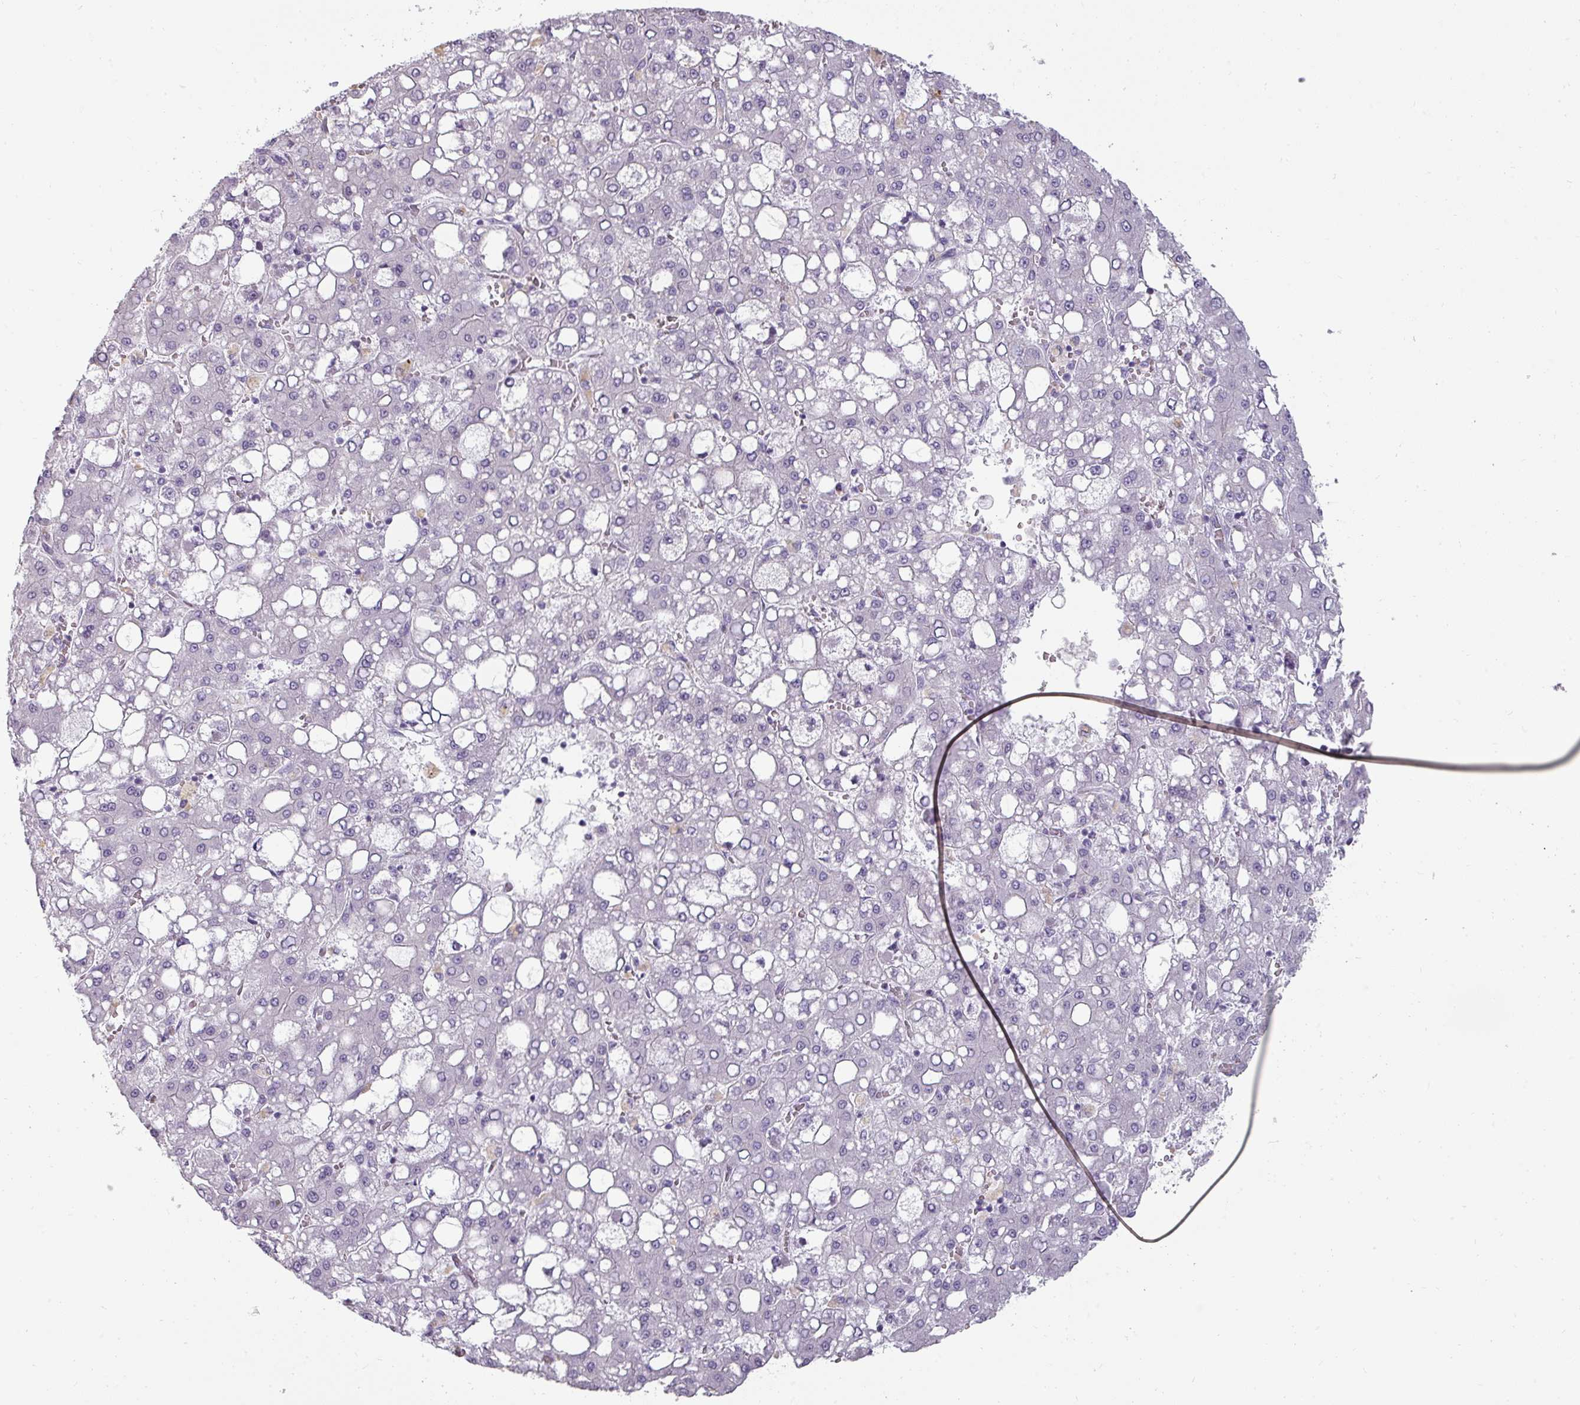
{"staining": {"intensity": "negative", "quantity": "none", "location": "none"}, "tissue": "liver cancer", "cell_type": "Tumor cells", "image_type": "cancer", "snomed": [{"axis": "morphology", "description": "Carcinoma, Hepatocellular, NOS"}, {"axis": "topography", "description": "Liver"}], "caption": "An immunohistochemistry (IHC) histopathology image of hepatocellular carcinoma (liver) is shown. There is no staining in tumor cells of hepatocellular carcinoma (liver). (Immunohistochemistry, brightfield microscopy, high magnification).", "gene": "ASB1", "patient": {"sex": "male", "age": 65}}